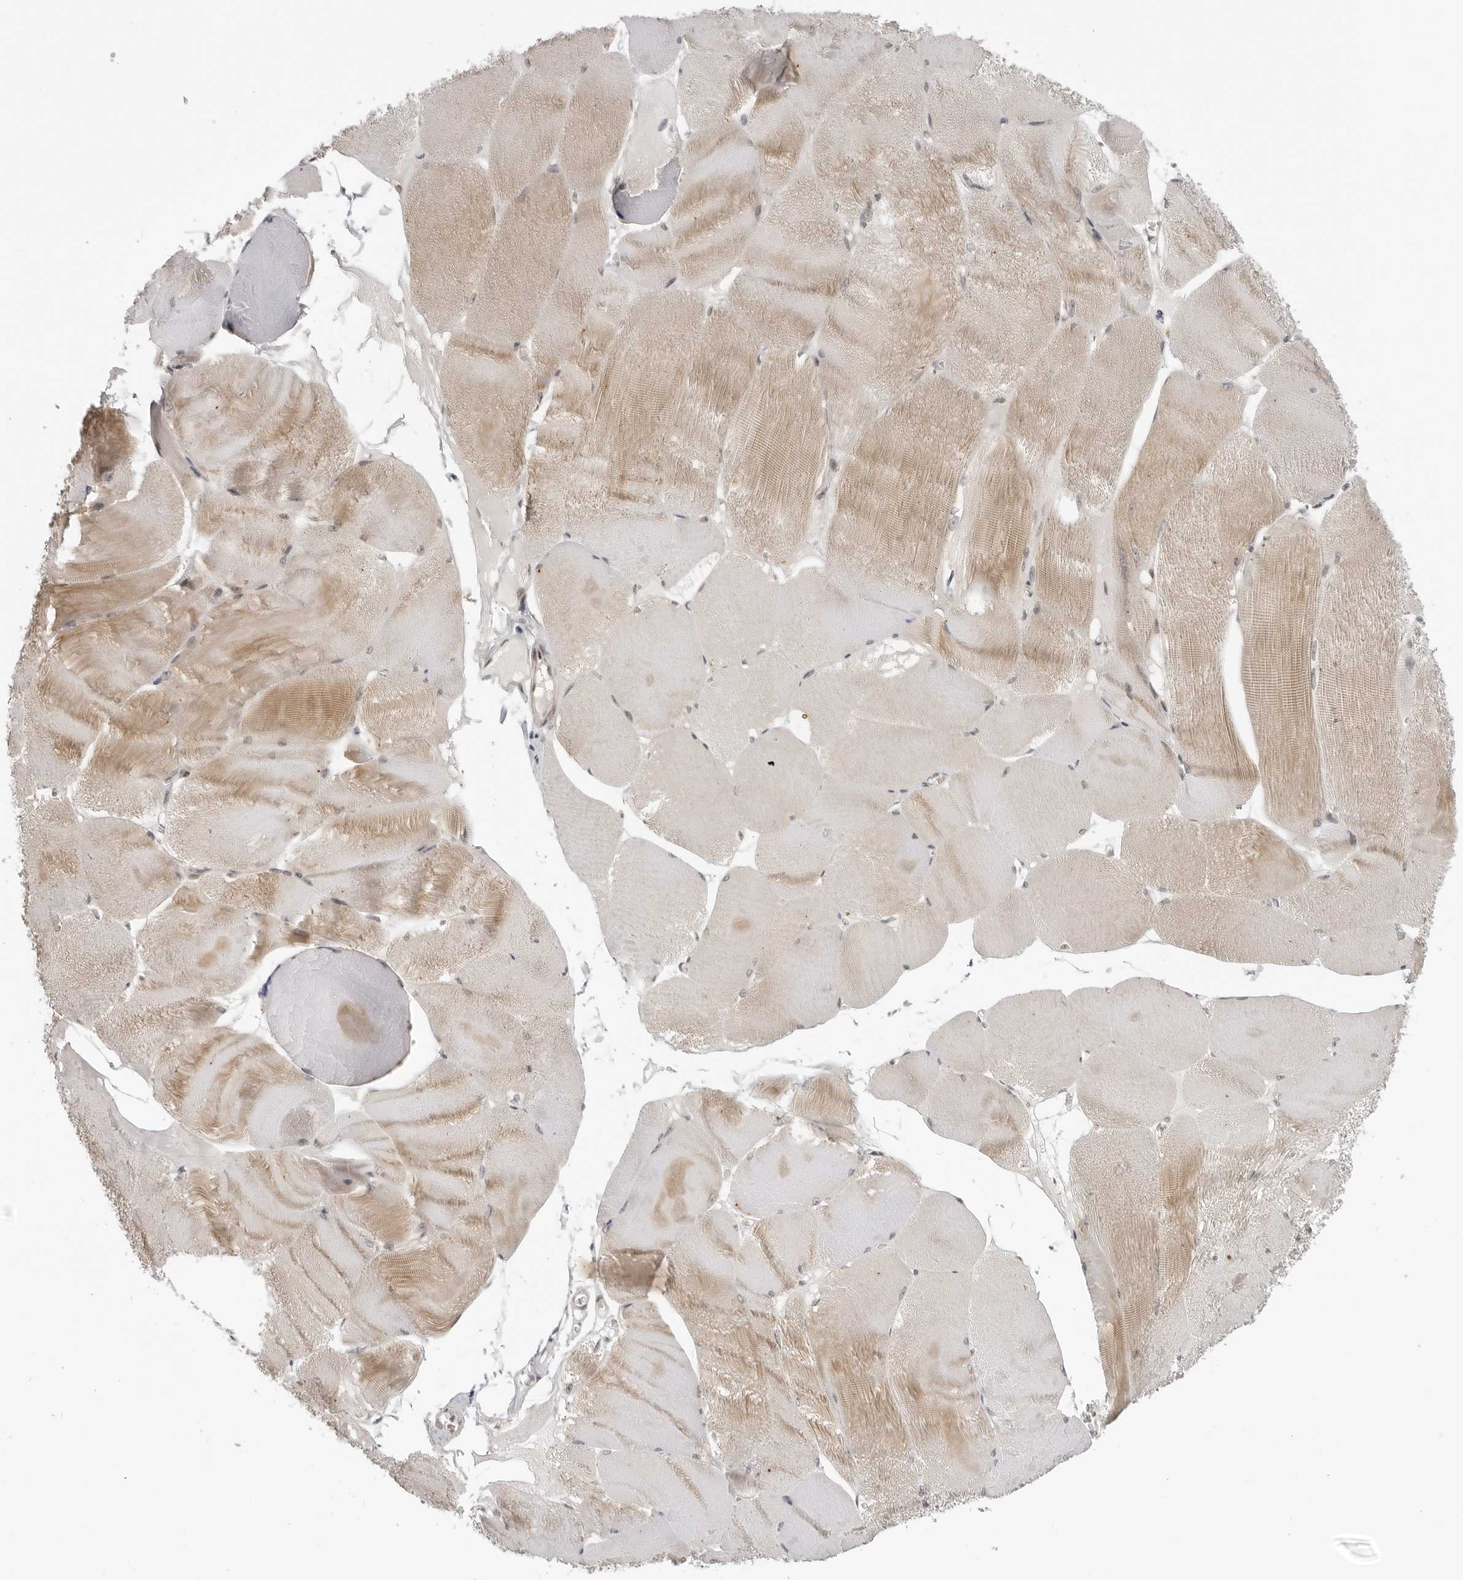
{"staining": {"intensity": "moderate", "quantity": "<25%", "location": "cytoplasmic/membranous"}, "tissue": "skeletal muscle", "cell_type": "Myocytes", "image_type": "normal", "snomed": [{"axis": "morphology", "description": "Normal tissue, NOS"}, {"axis": "morphology", "description": "Basal cell carcinoma"}, {"axis": "topography", "description": "Skeletal muscle"}], "caption": "A photomicrograph of skeletal muscle stained for a protein reveals moderate cytoplasmic/membranous brown staining in myocytes. The protein is stained brown, and the nuclei are stained in blue (DAB IHC with brightfield microscopy, high magnification).", "gene": "SRGAP2", "patient": {"sex": "female", "age": 64}}